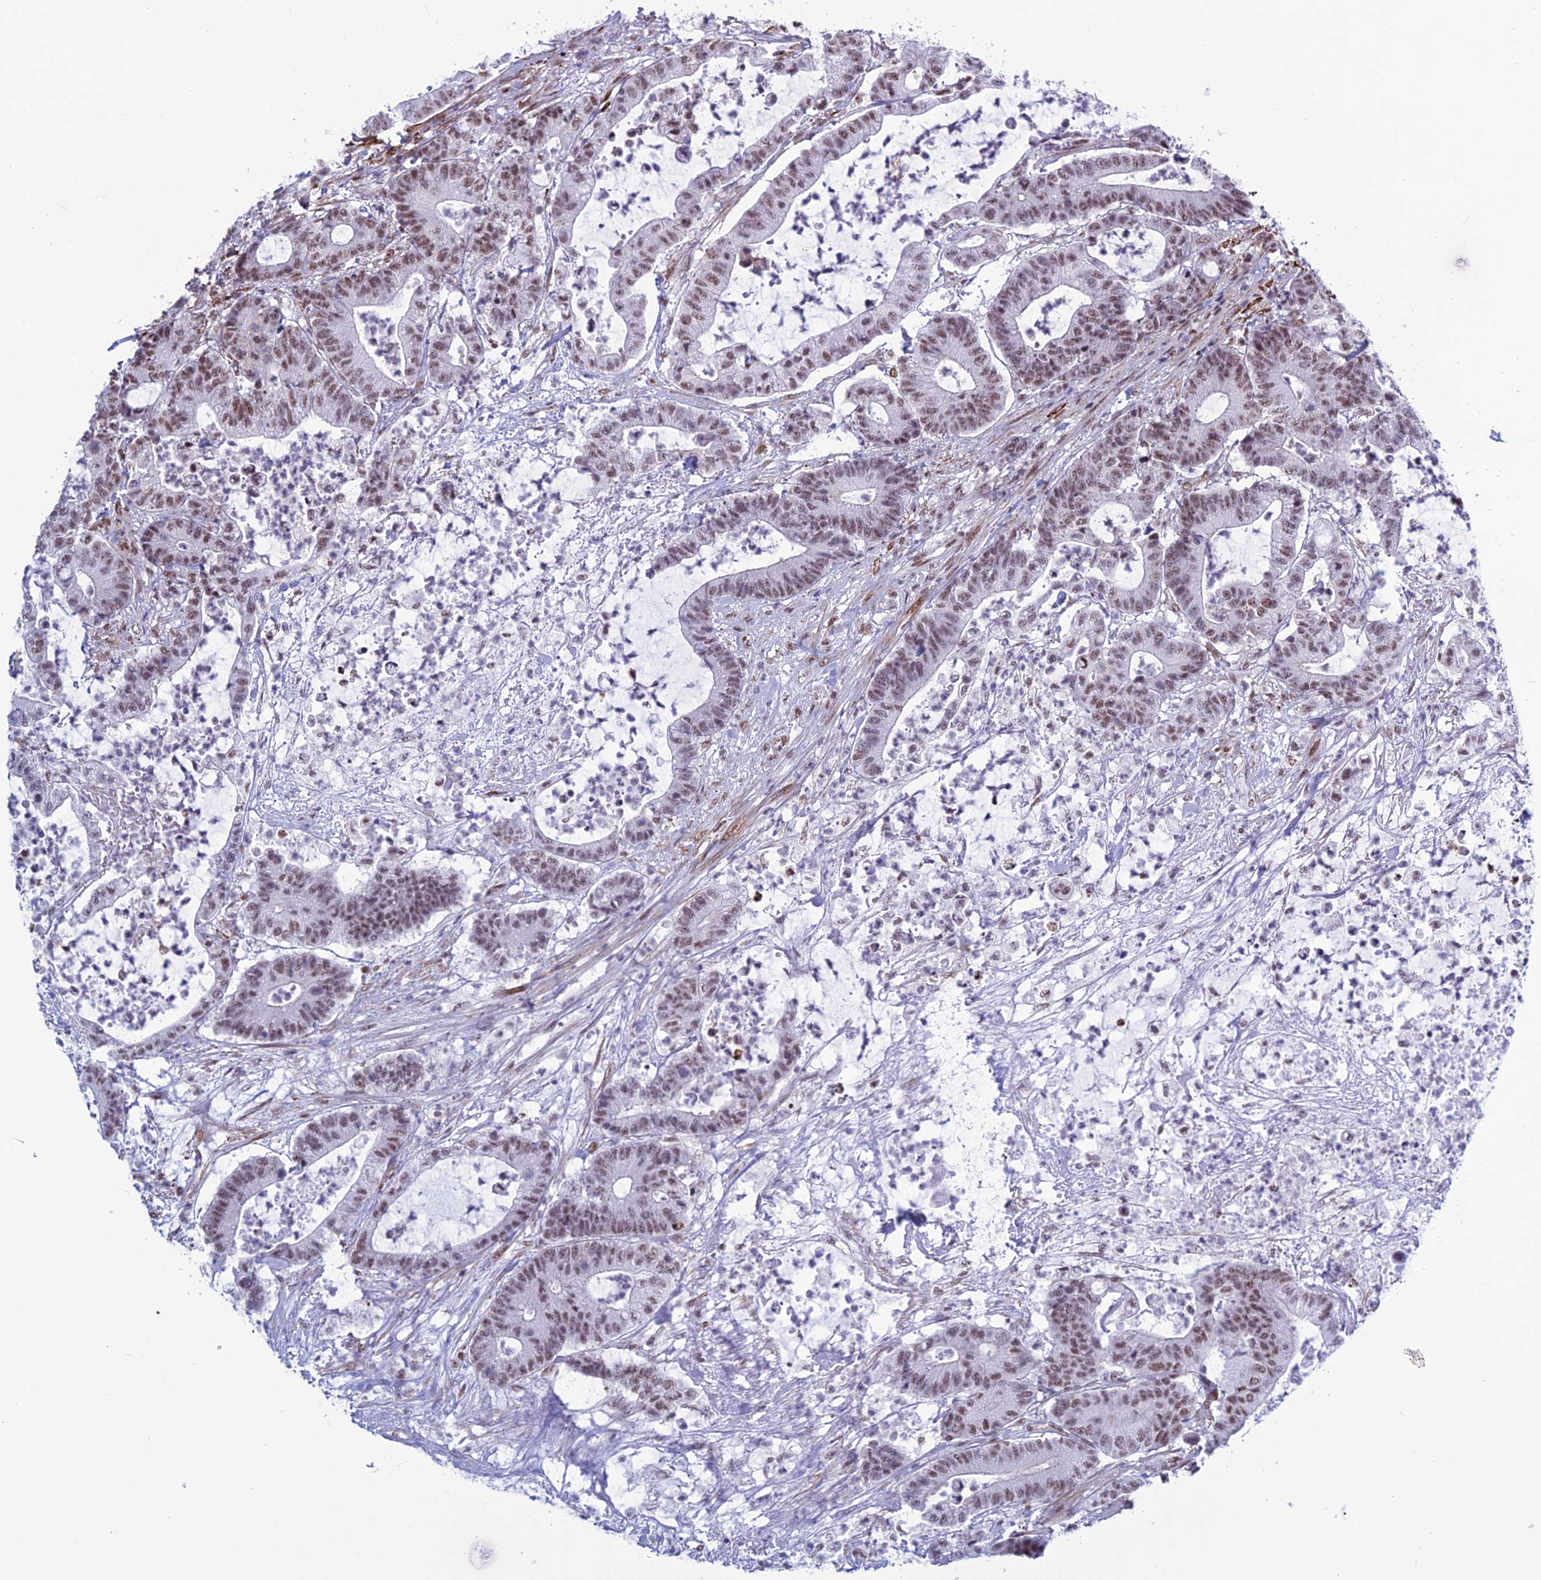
{"staining": {"intensity": "moderate", "quantity": ">75%", "location": "nuclear"}, "tissue": "colorectal cancer", "cell_type": "Tumor cells", "image_type": "cancer", "snomed": [{"axis": "morphology", "description": "Adenocarcinoma, NOS"}, {"axis": "topography", "description": "Colon"}], "caption": "Moderate nuclear protein positivity is appreciated in about >75% of tumor cells in colorectal cancer. Immunohistochemistry stains the protein of interest in brown and the nuclei are stained blue.", "gene": "U2AF1", "patient": {"sex": "female", "age": 84}}